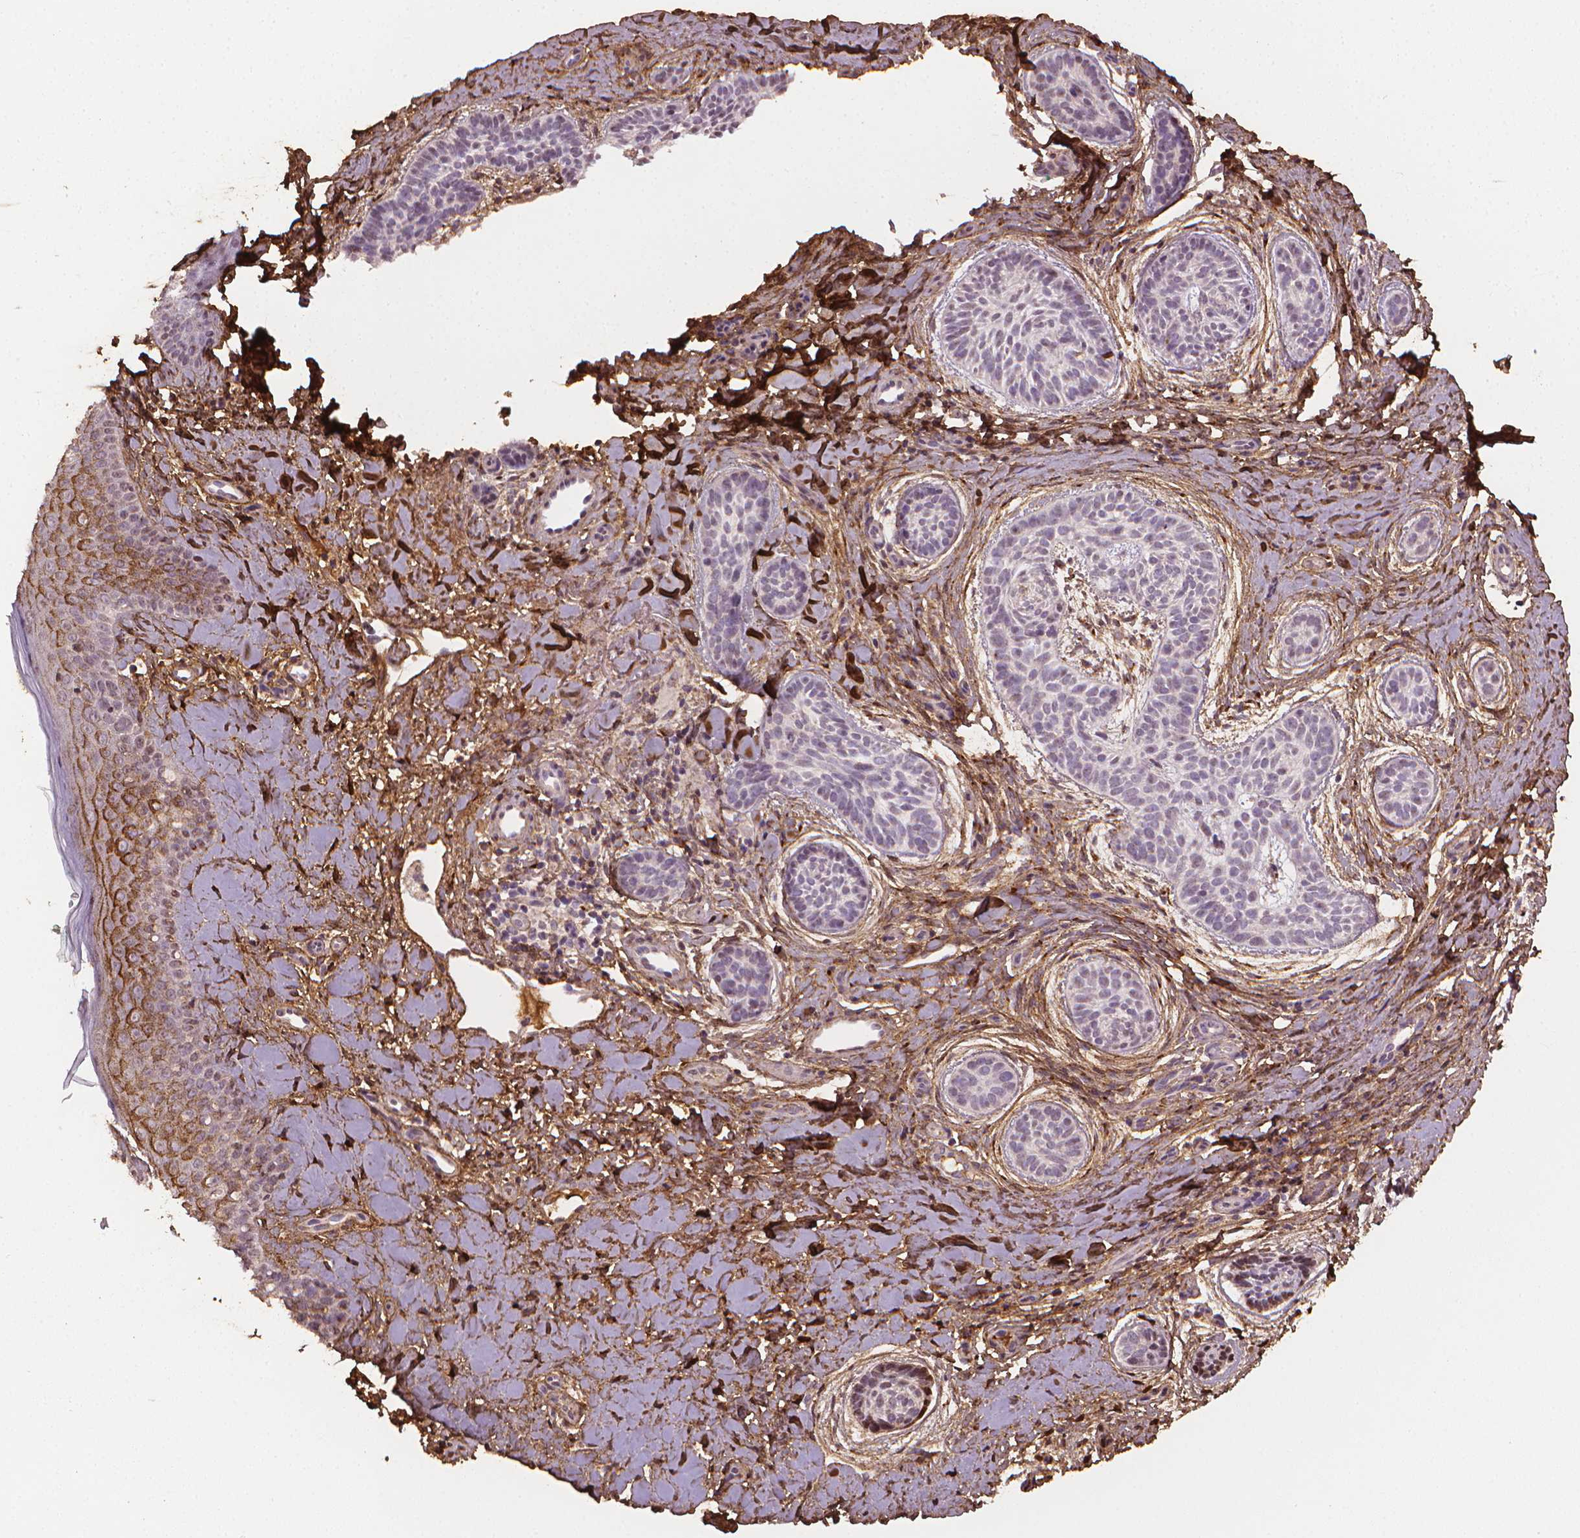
{"staining": {"intensity": "negative", "quantity": "none", "location": "none"}, "tissue": "skin cancer", "cell_type": "Tumor cells", "image_type": "cancer", "snomed": [{"axis": "morphology", "description": "Basal cell carcinoma"}, {"axis": "topography", "description": "Skin"}], "caption": "Tumor cells are negative for protein expression in human skin cancer. Nuclei are stained in blue.", "gene": "DCN", "patient": {"sex": "male", "age": 63}}